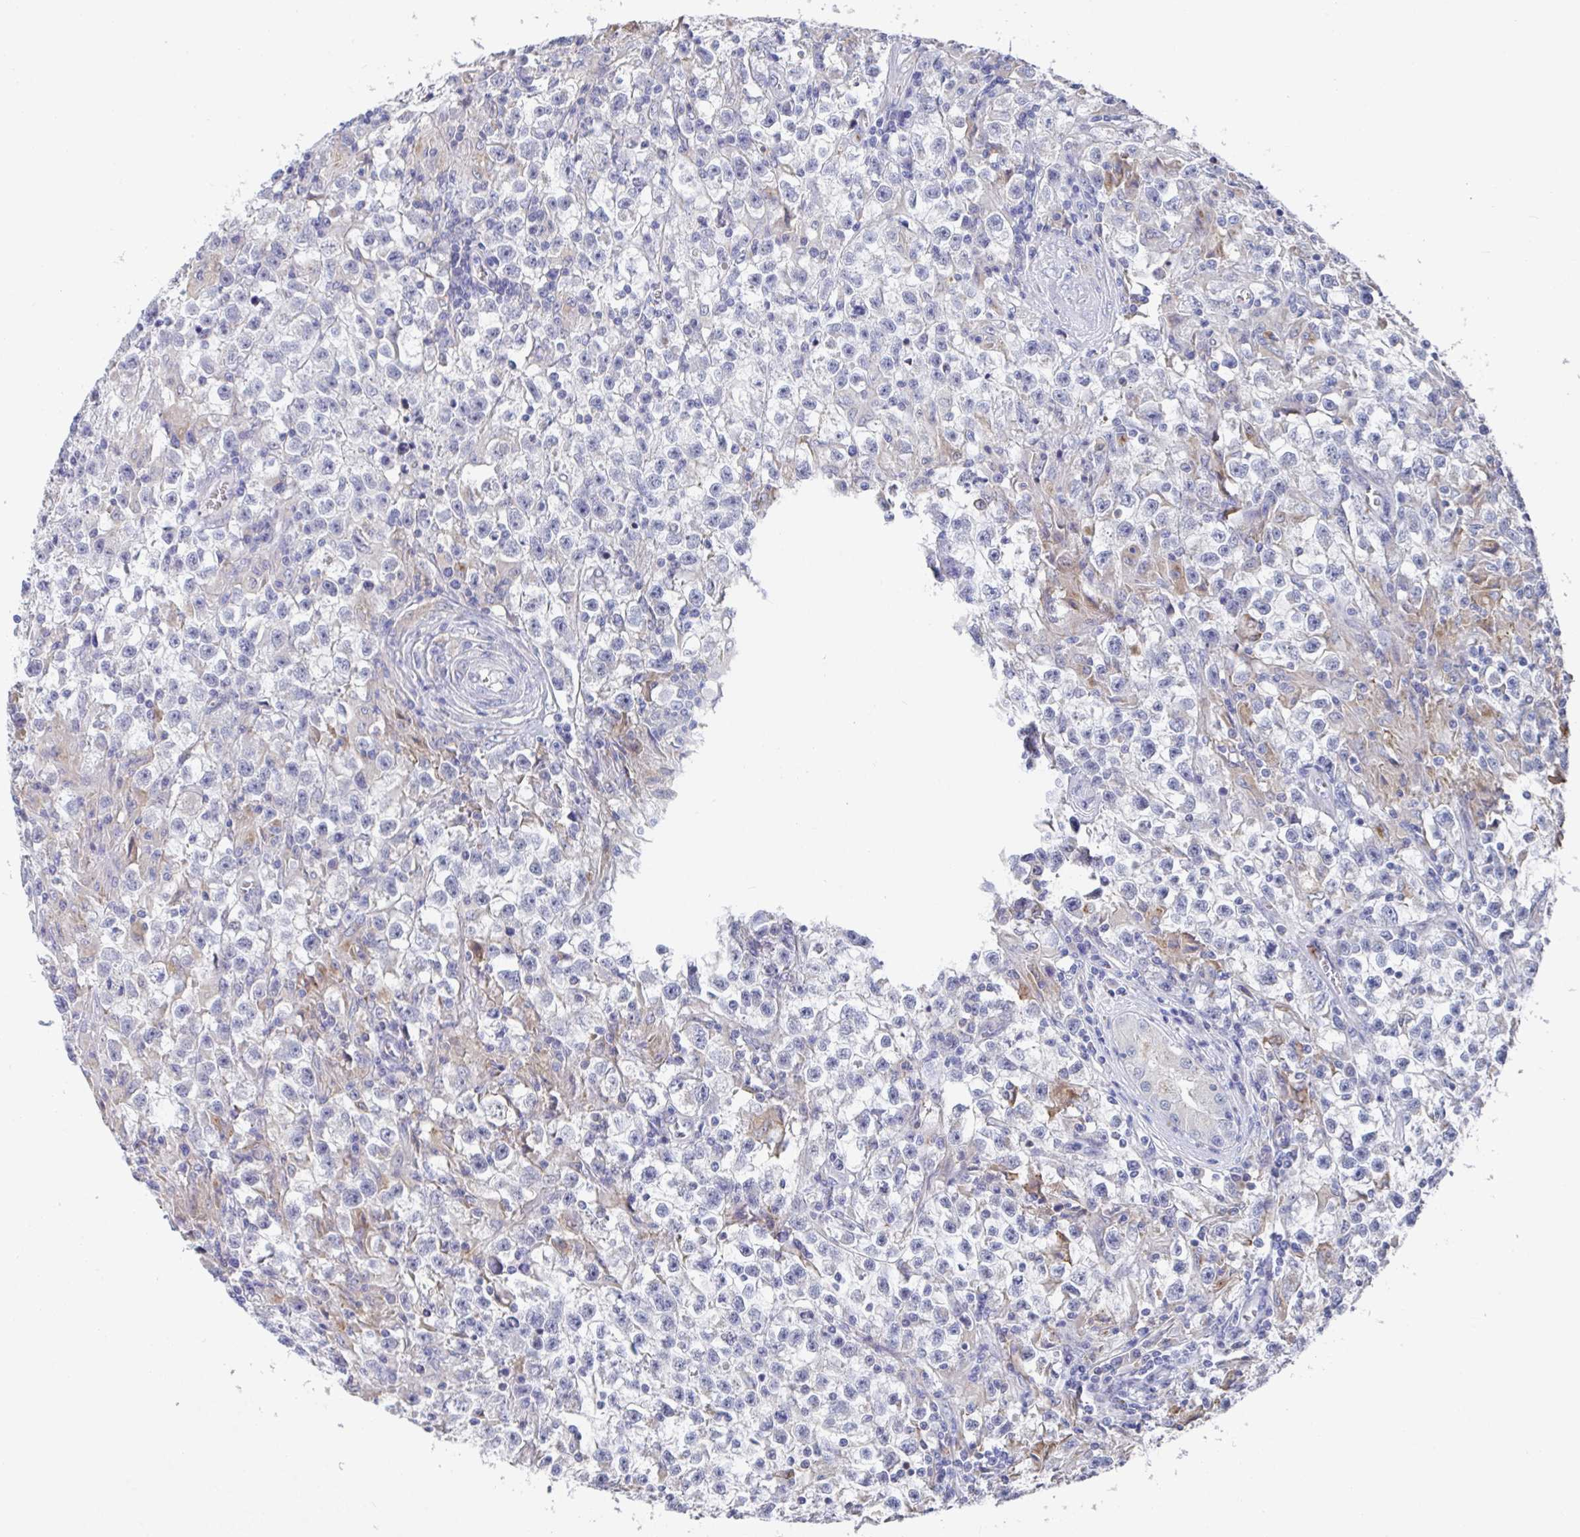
{"staining": {"intensity": "negative", "quantity": "none", "location": "none"}, "tissue": "testis cancer", "cell_type": "Tumor cells", "image_type": "cancer", "snomed": [{"axis": "morphology", "description": "Seminoma, NOS"}, {"axis": "topography", "description": "Testis"}], "caption": "Tumor cells show no significant protein staining in seminoma (testis).", "gene": "TAS2R39", "patient": {"sex": "male", "age": 31}}